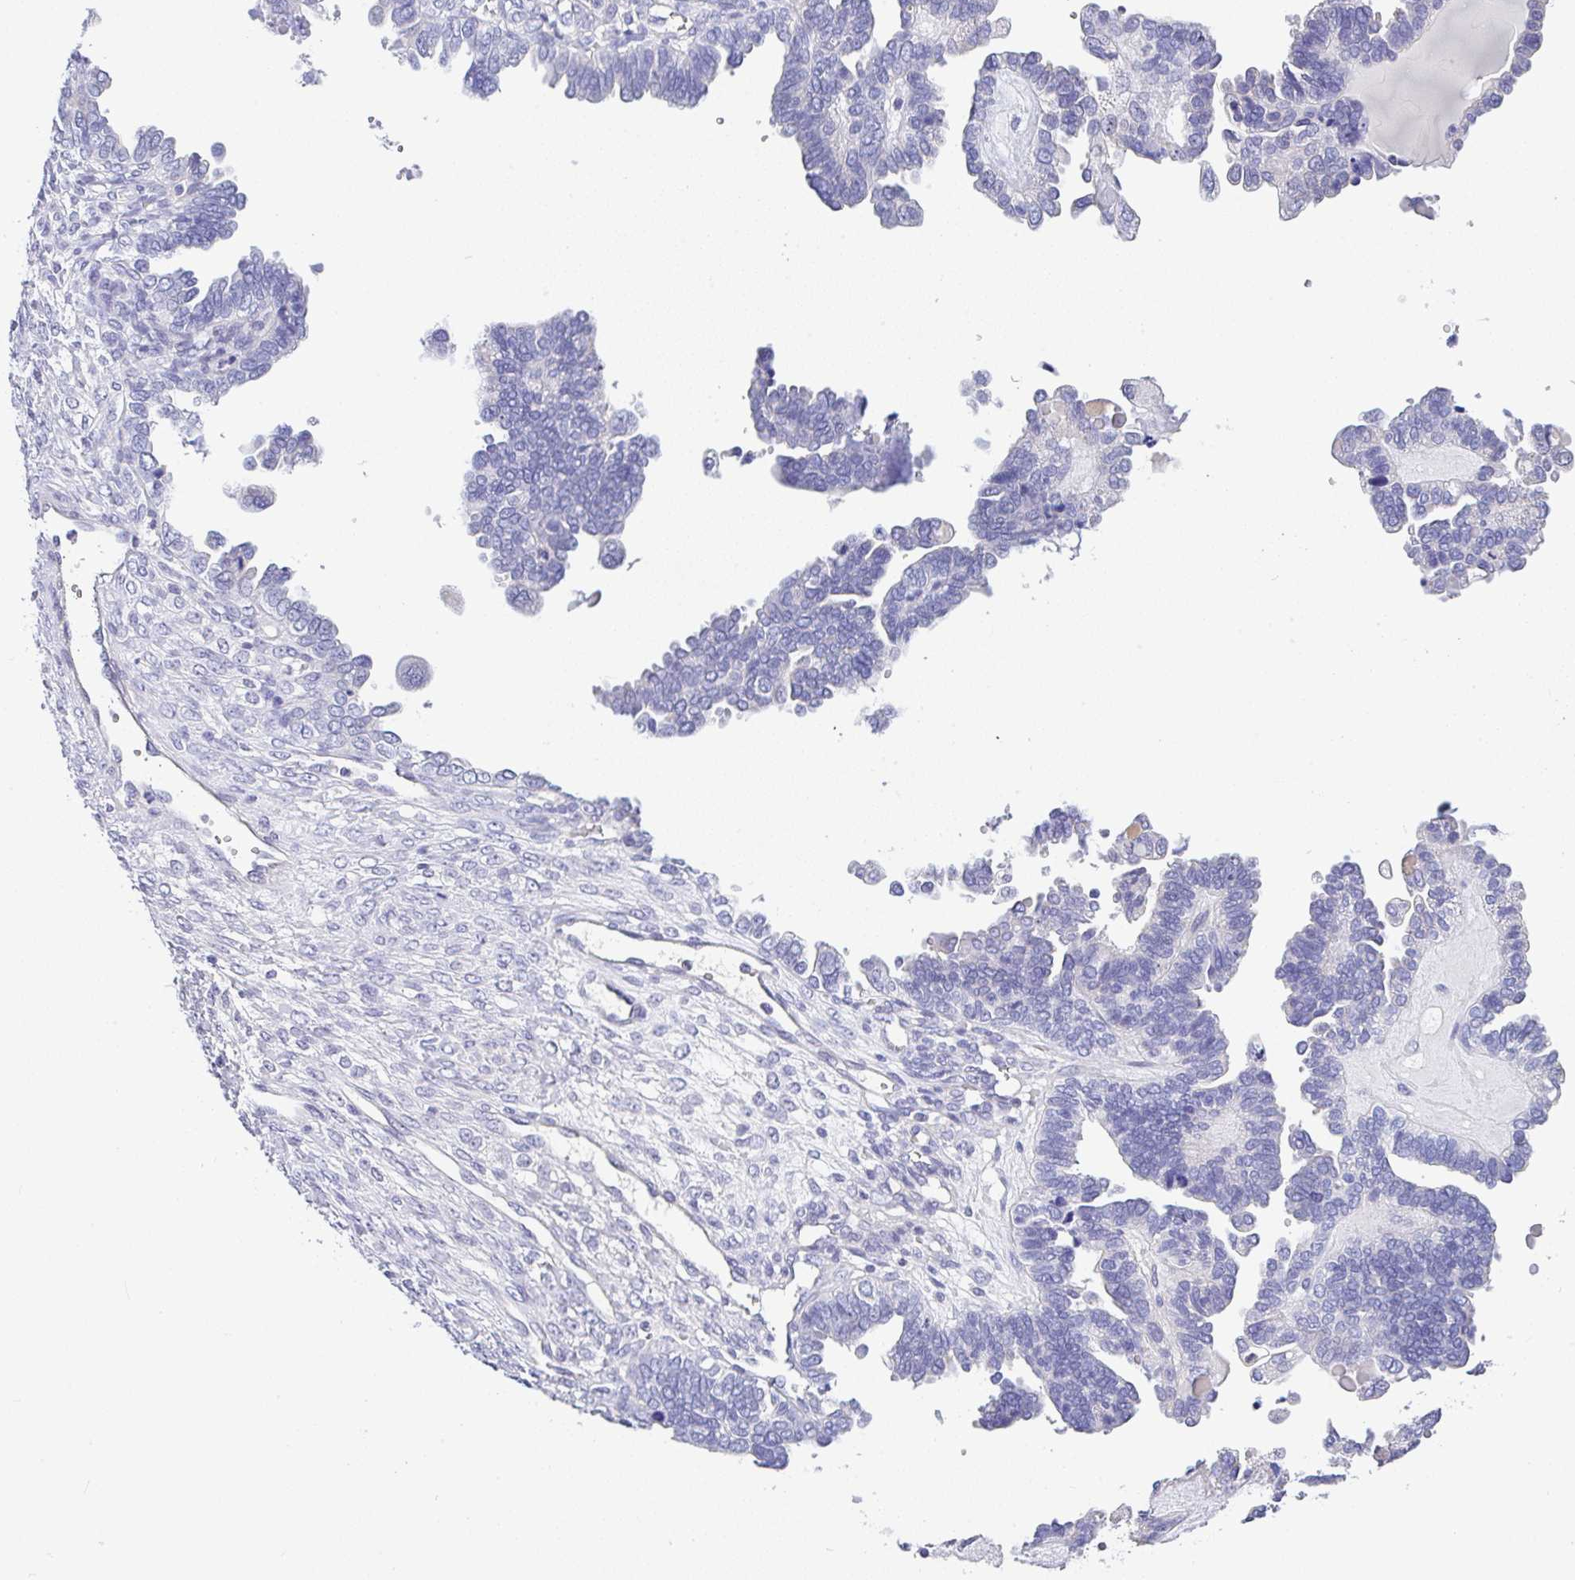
{"staining": {"intensity": "negative", "quantity": "none", "location": "none"}, "tissue": "ovarian cancer", "cell_type": "Tumor cells", "image_type": "cancer", "snomed": [{"axis": "morphology", "description": "Cystadenocarcinoma, serous, NOS"}, {"axis": "topography", "description": "Ovary"}], "caption": "An immunohistochemistry micrograph of ovarian cancer (serous cystadenocarcinoma) is shown. There is no staining in tumor cells of ovarian cancer (serous cystadenocarcinoma).", "gene": "SERPINE3", "patient": {"sex": "female", "age": 51}}